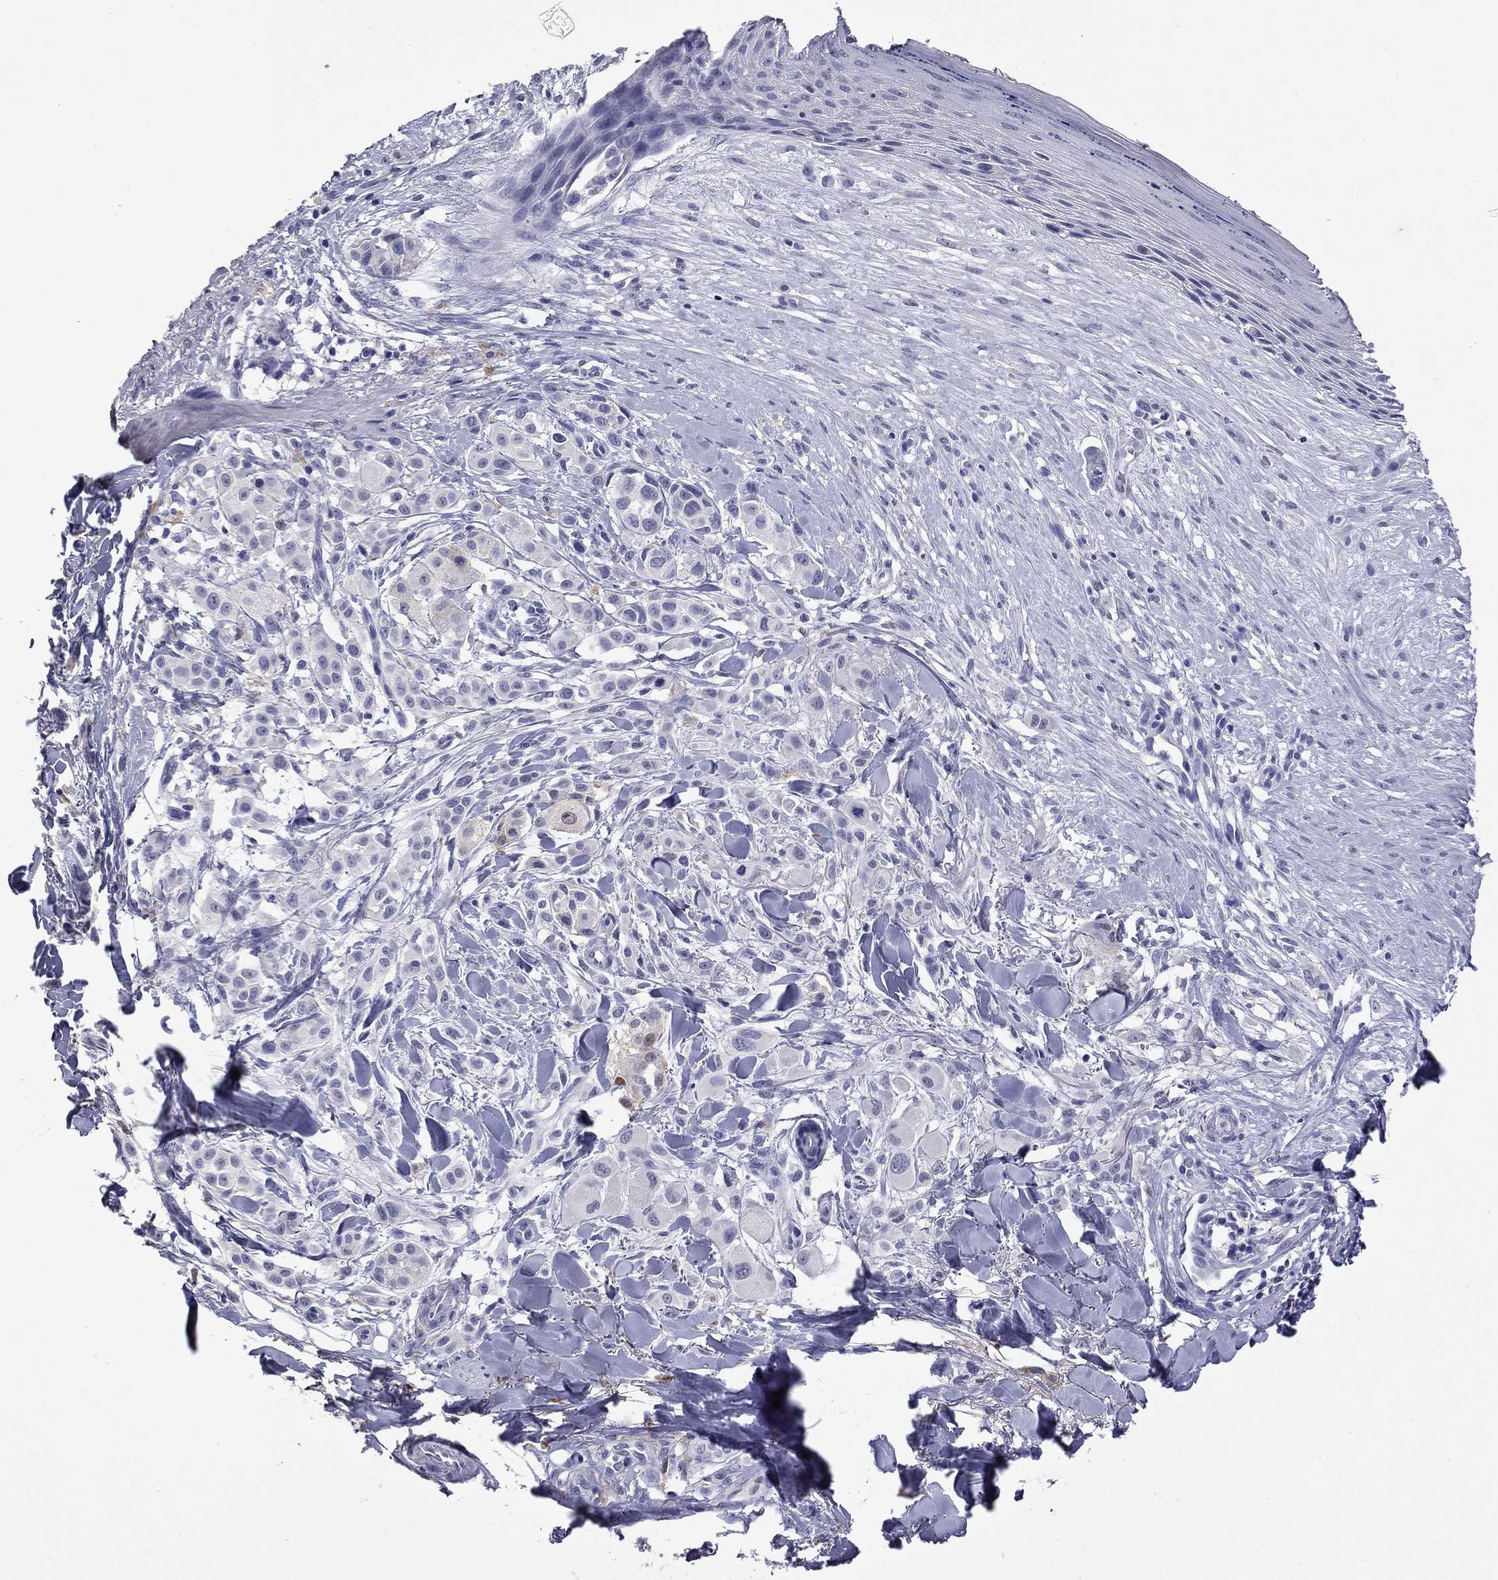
{"staining": {"intensity": "weak", "quantity": "<25%", "location": "cytoplasmic/membranous"}, "tissue": "melanoma", "cell_type": "Tumor cells", "image_type": "cancer", "snomed": [{"axis": "morphology", "description": "Malignant melanoma, NOS"}, {"axis": "topography", "description": "Skin"}], "caption": "This is an IHC histopathology image of malignant melanoma. There is no positivity in tumor cells.", "gene": "CFAP119", "patient": {"sex": "male", "age": 57}}